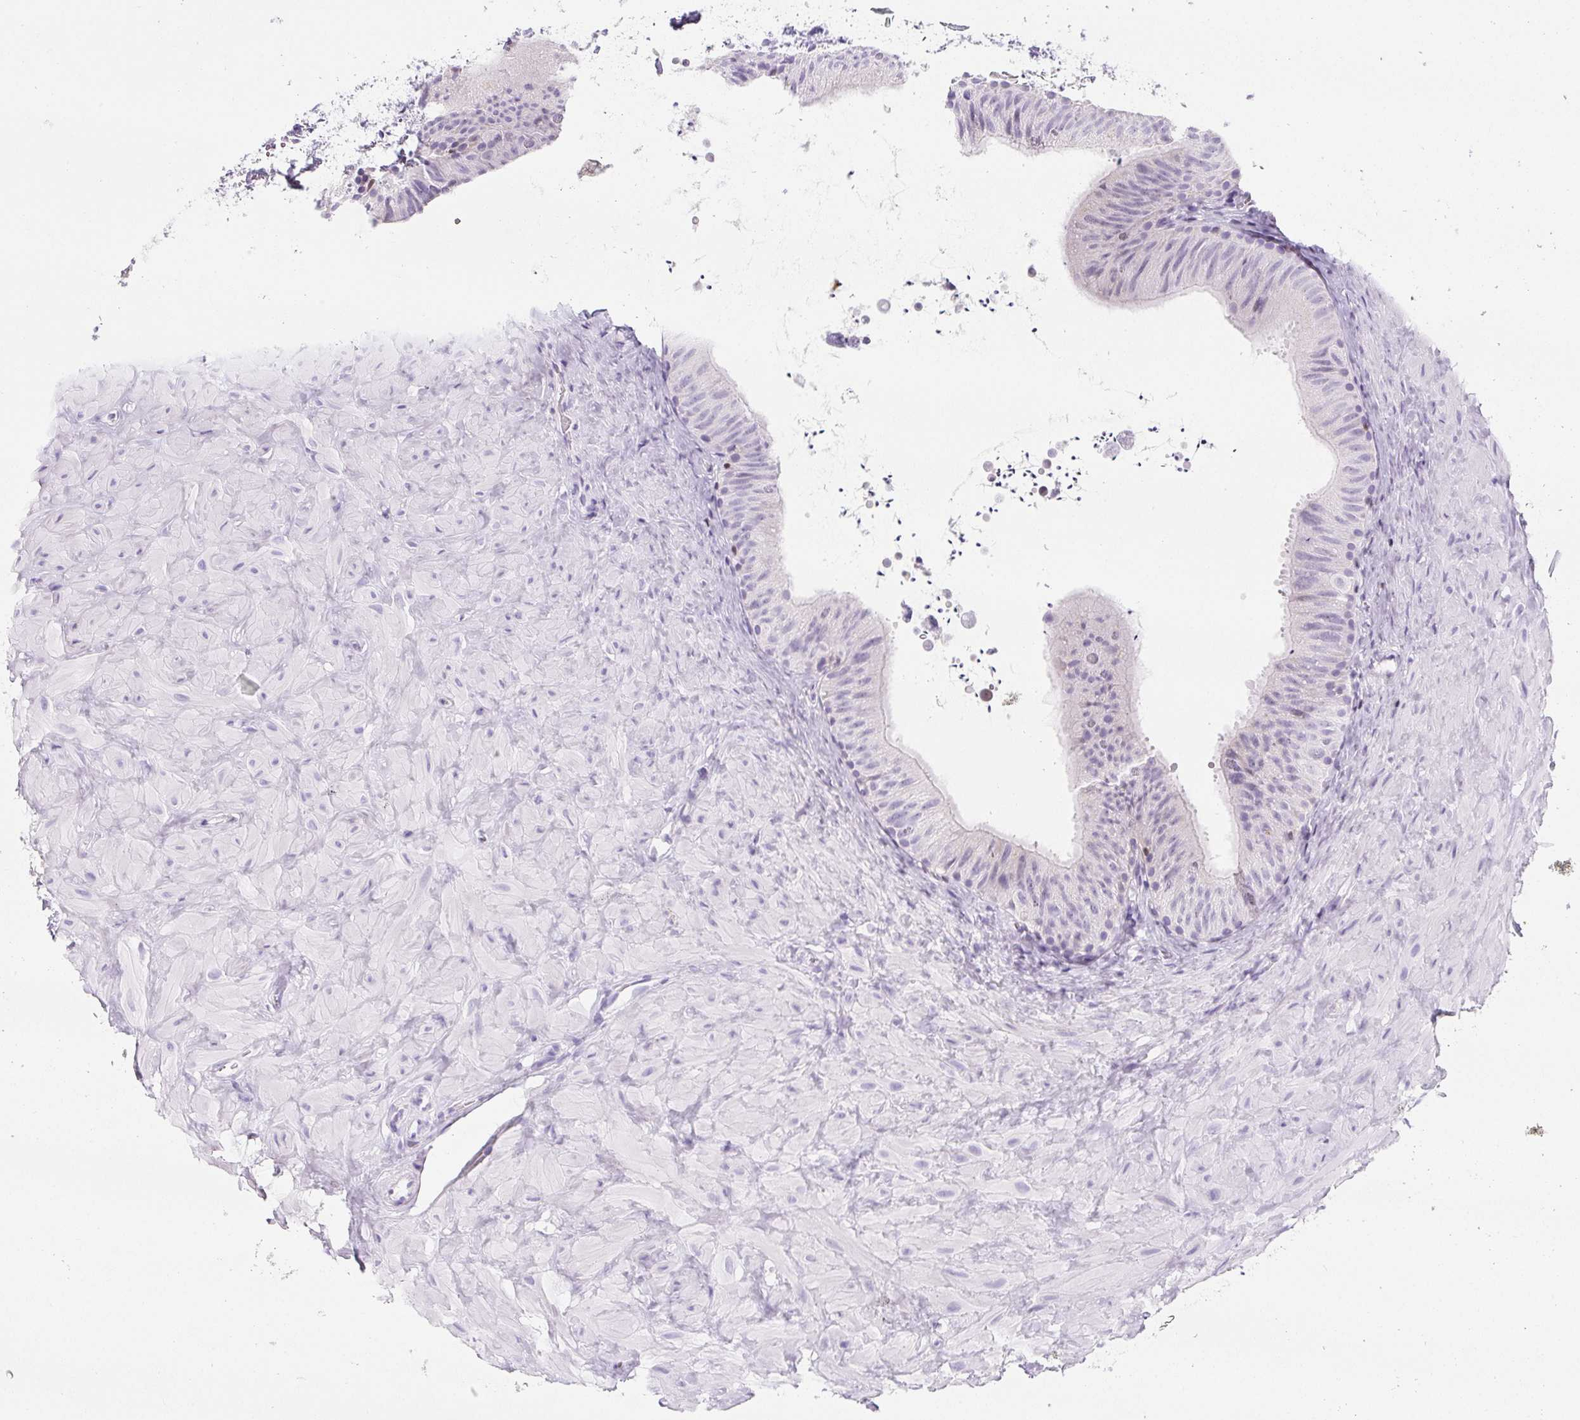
{"staining": {"intensity": "negative", "quantity": "none", "location": "none"}, "tissue": "epididymis", "cell_type": "Glandular cells", "image_type": "normal", "snomed": [{"axis": "morphology", "description": "Normal tissue, NOS"}, {"axis": "topography", "description": "Epididymis, spermatic cord, NOS"}, {"axis": "topography", "description": "Epididymis"}], "caption": "A photomicrograph of epididymis stained for a protein reveals no brown staining in glandular cells. Brightfield microscopy of IHC stained with DAB (3,3'-diaminobenzidine) (brown) and hematoxylin (blue), captured at high magnification.", "gene": "BEND2", "patient": {"sex": "male", "age": 31}}